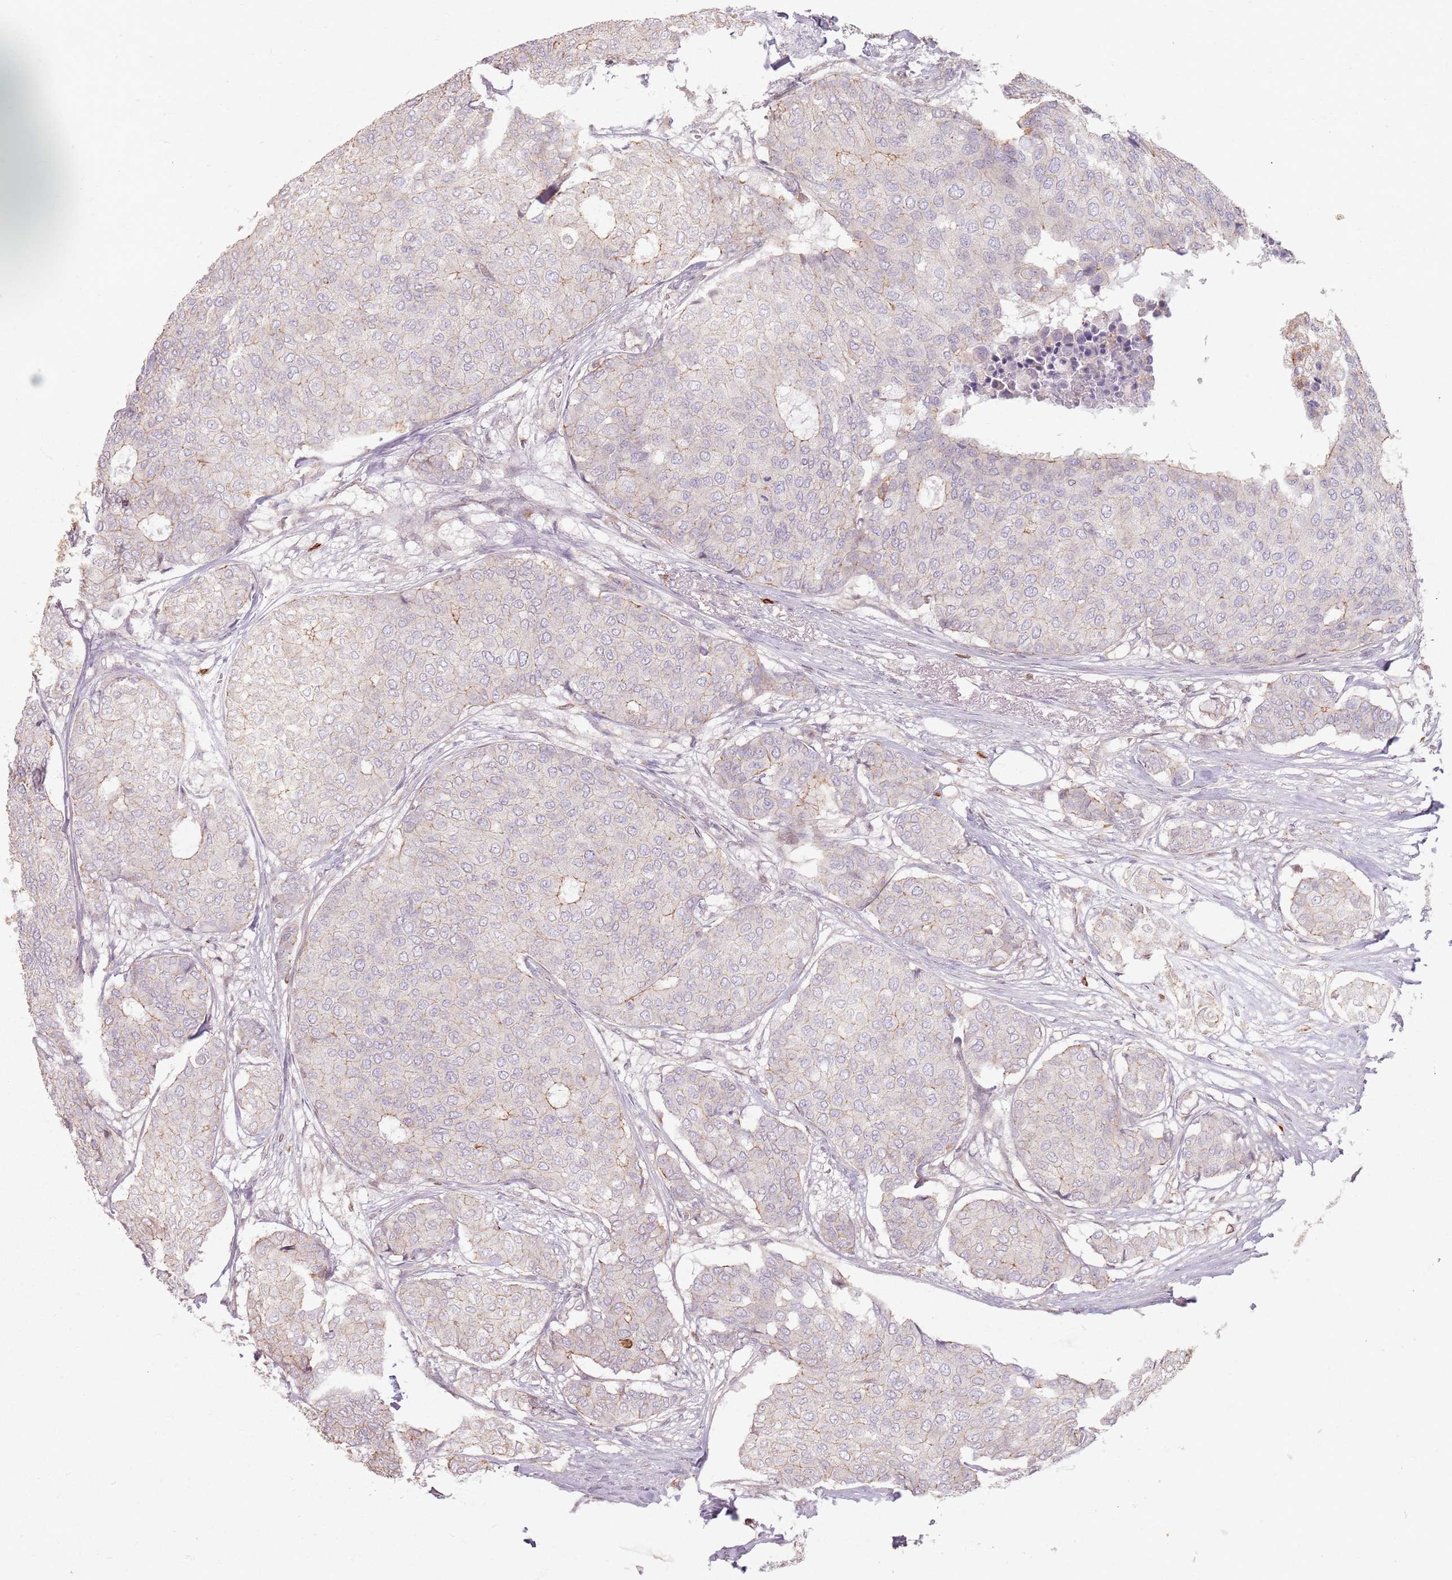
{"staining": {"intensity": "weak", "quantity": "<25%", "location": "cytoplasmic/membranous"}, "tissue": "breast cancer", "cell_type": "Tumor cells", "image_type": "cancer", "snomed": [{"axis": "morphology", "description": "Duct carcinoma"}, {"axis": "topography", "description": "Breast"}], "caption": "Micrograph shows no protein staining in tumor cells of breast cancer tissue. (Immunohistochemistry, brightfield microscopy, high magnification).", "gene": "KCNA5", "patient": {"sex": "female", "age": 75}}